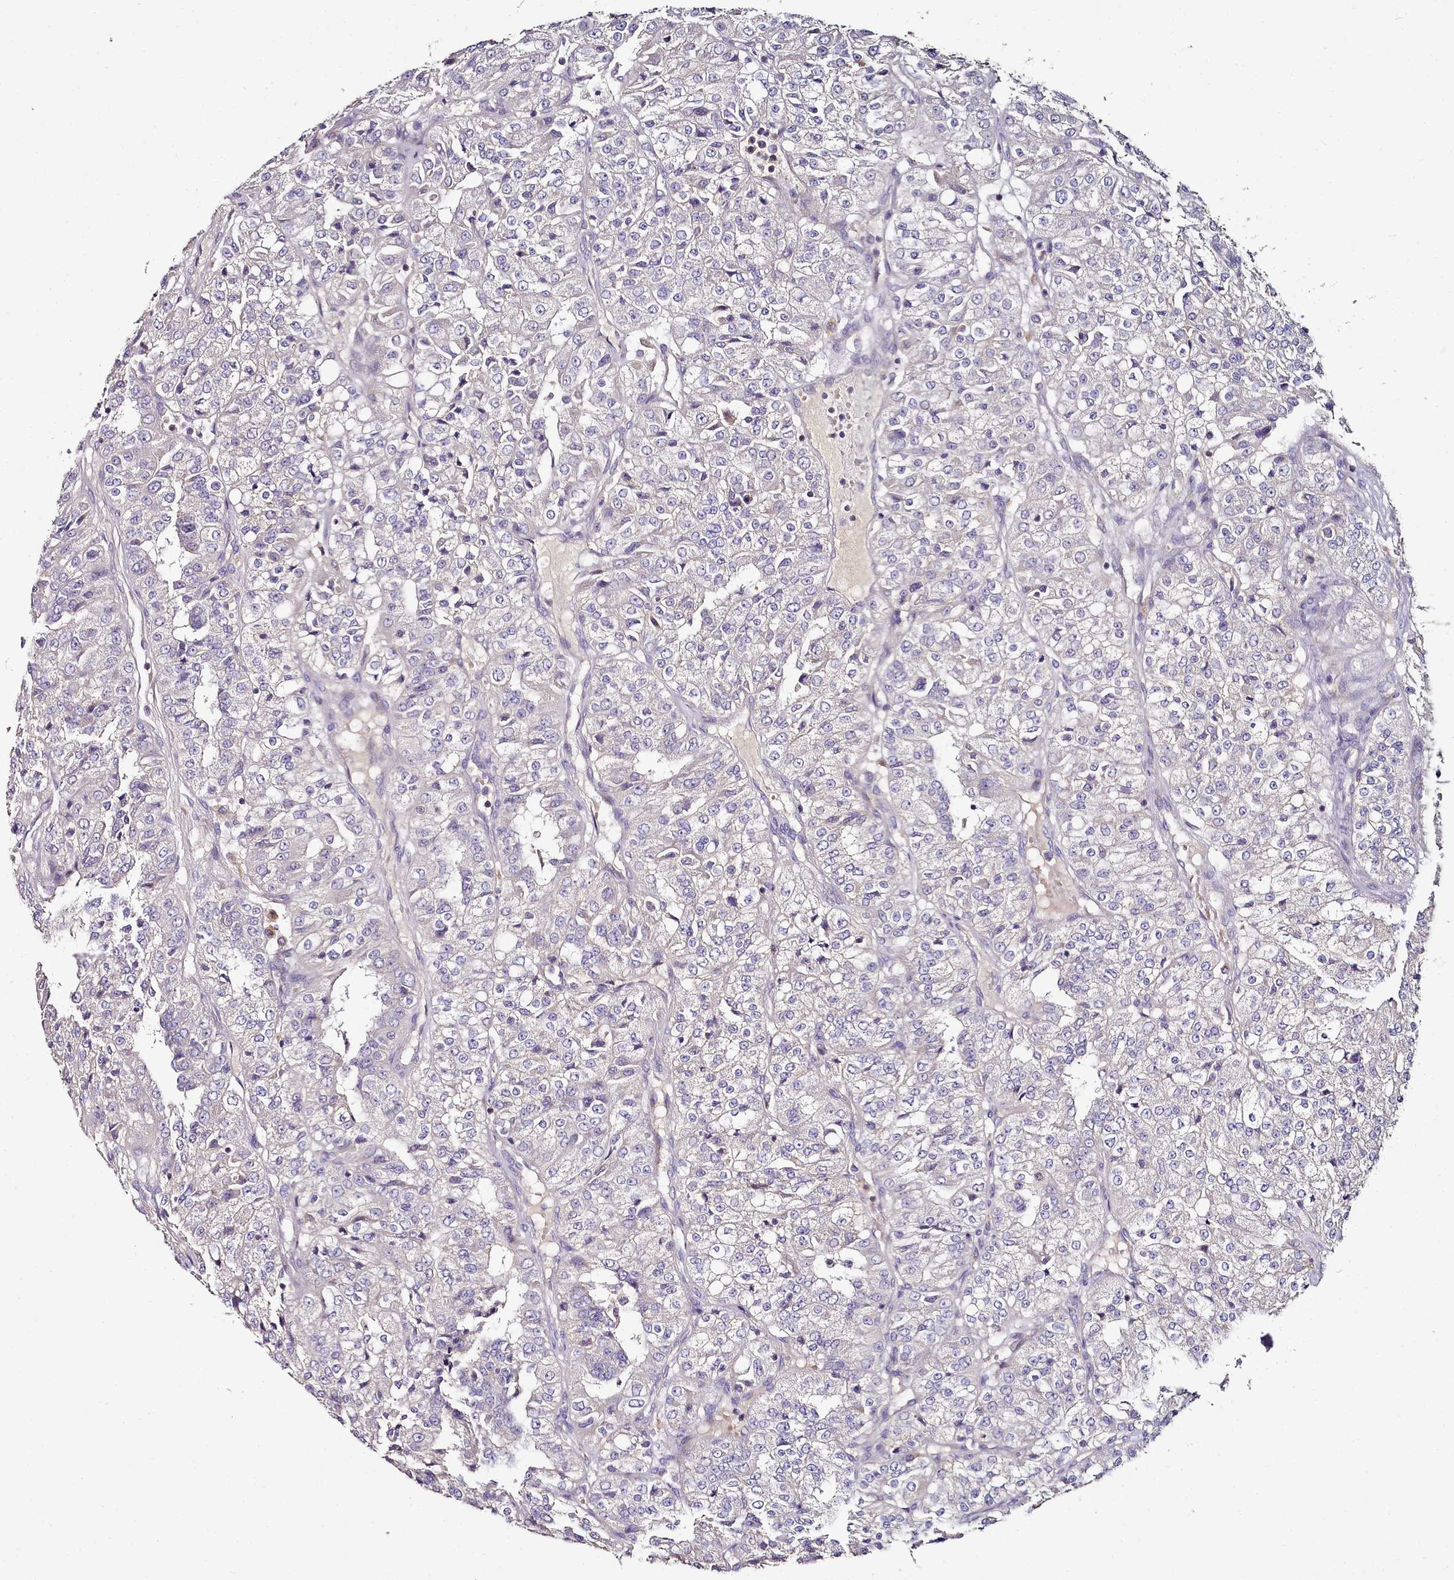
{"staining": {"intensity": "weak", "quantity": "<25%", "location": "cytoplasmic/membranous"}, "tissue": "renal cancer", "cell_type": "Tumor cells", "image_type": "cancer", "snomed": [{"axis": "morphology", "description": "Adenocarcinoma, NOS"}, {"axis": "topography", "description": "Kidney"}], "caption": "Immunohistochemistry of adenocarcinoma (renal) demonstrates no positivity in tumor cells.", "gene": "ACSS1", "patient": {"sex": "female", "age": 63}}